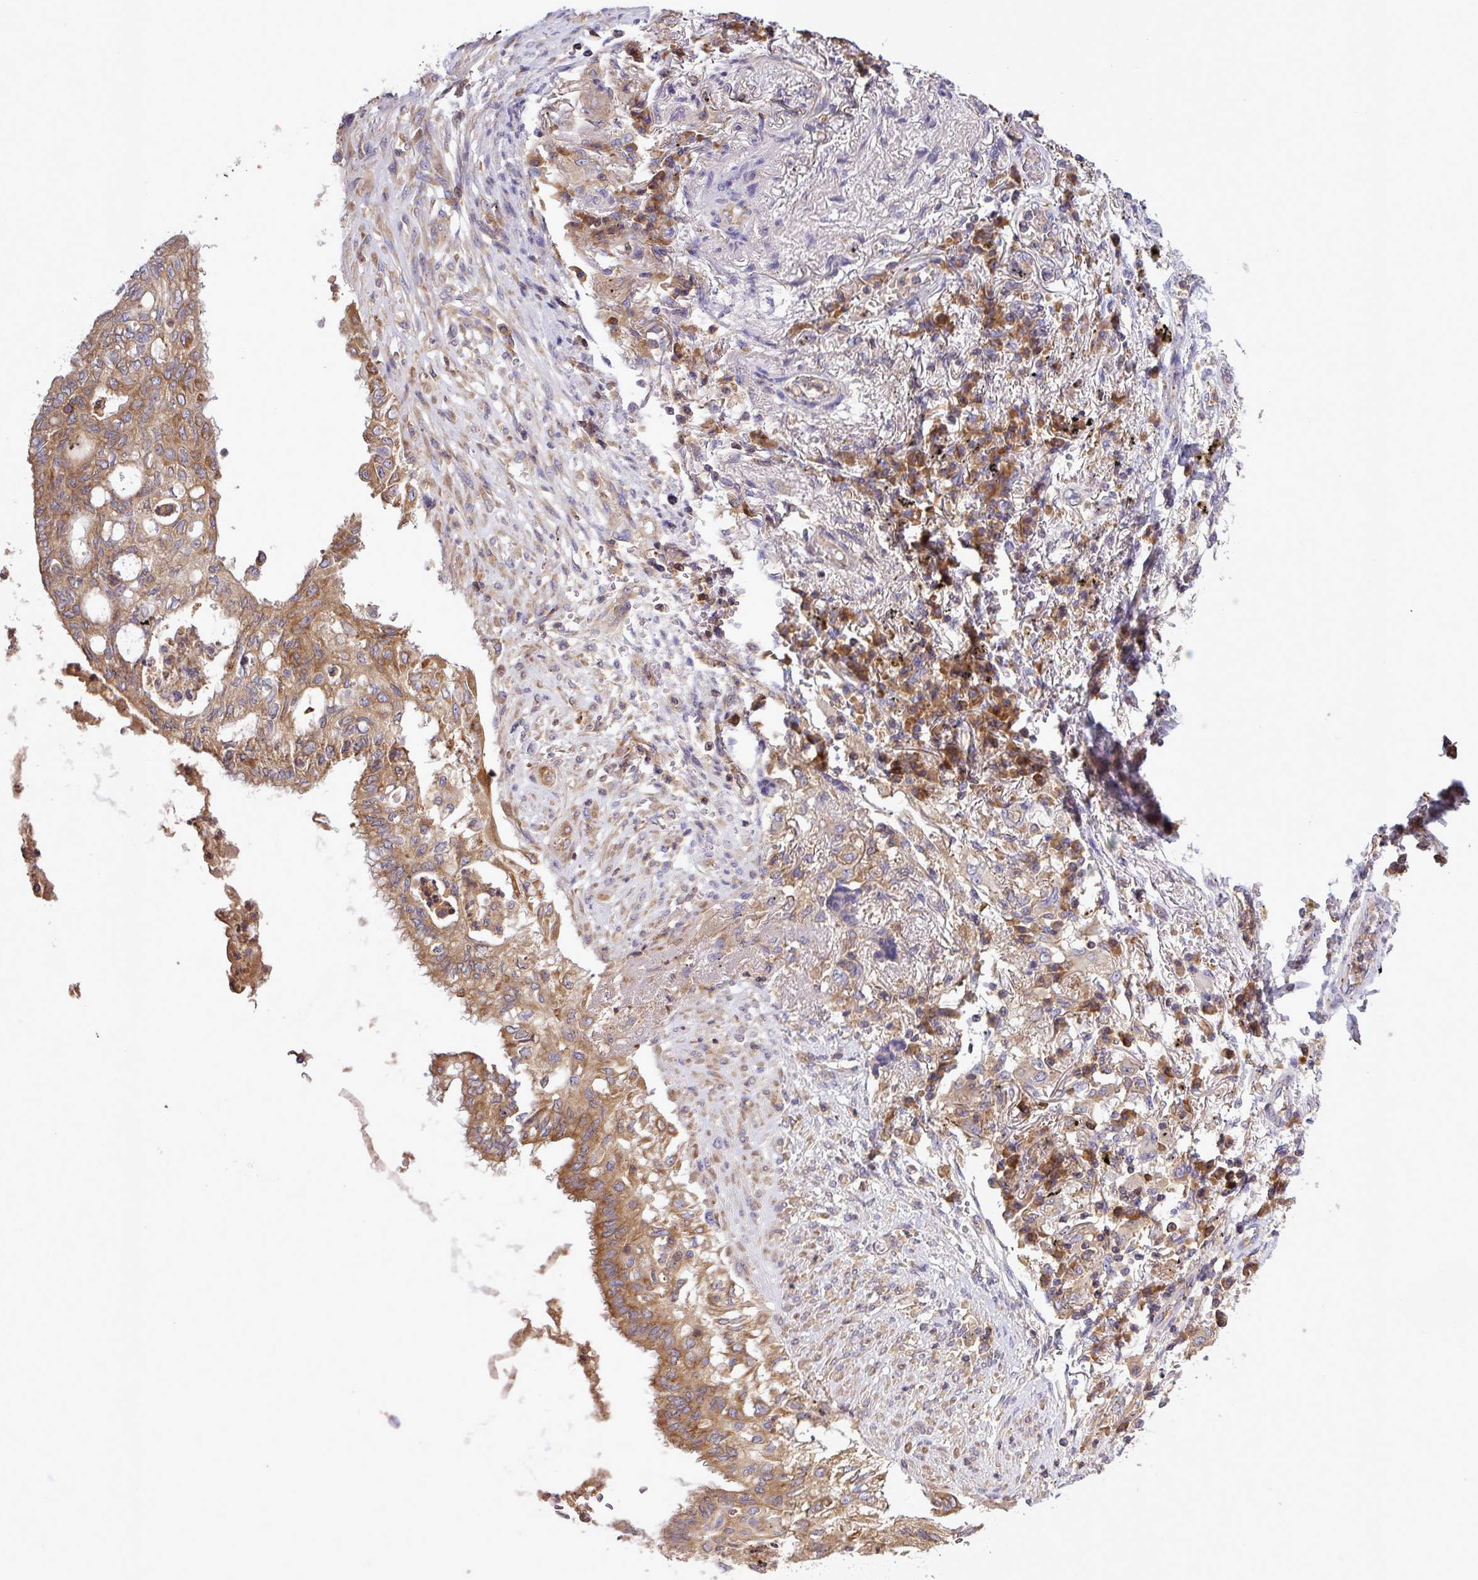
{"staining": {"intensity": "moderate", "quantity": ">75%", "location": "cytoplasmic/membranous"}, "tissue": "lung cancer", "cell_type": "Tumor cells", "image_type": "cancer", "snomed": [{"axis": "morphology", "description": "Adenocarcinoma, NOS"}, {"axis": "topography", "description": "Lung"}], "caption": "Immunohistochemical staining of lung adenocarcinoma displays moderate cytoplasmic/membranous protein staining in about >75% of tumor cells.", "gene": "LRRC74B", "patient": {"sex": "female", "age": 70}}